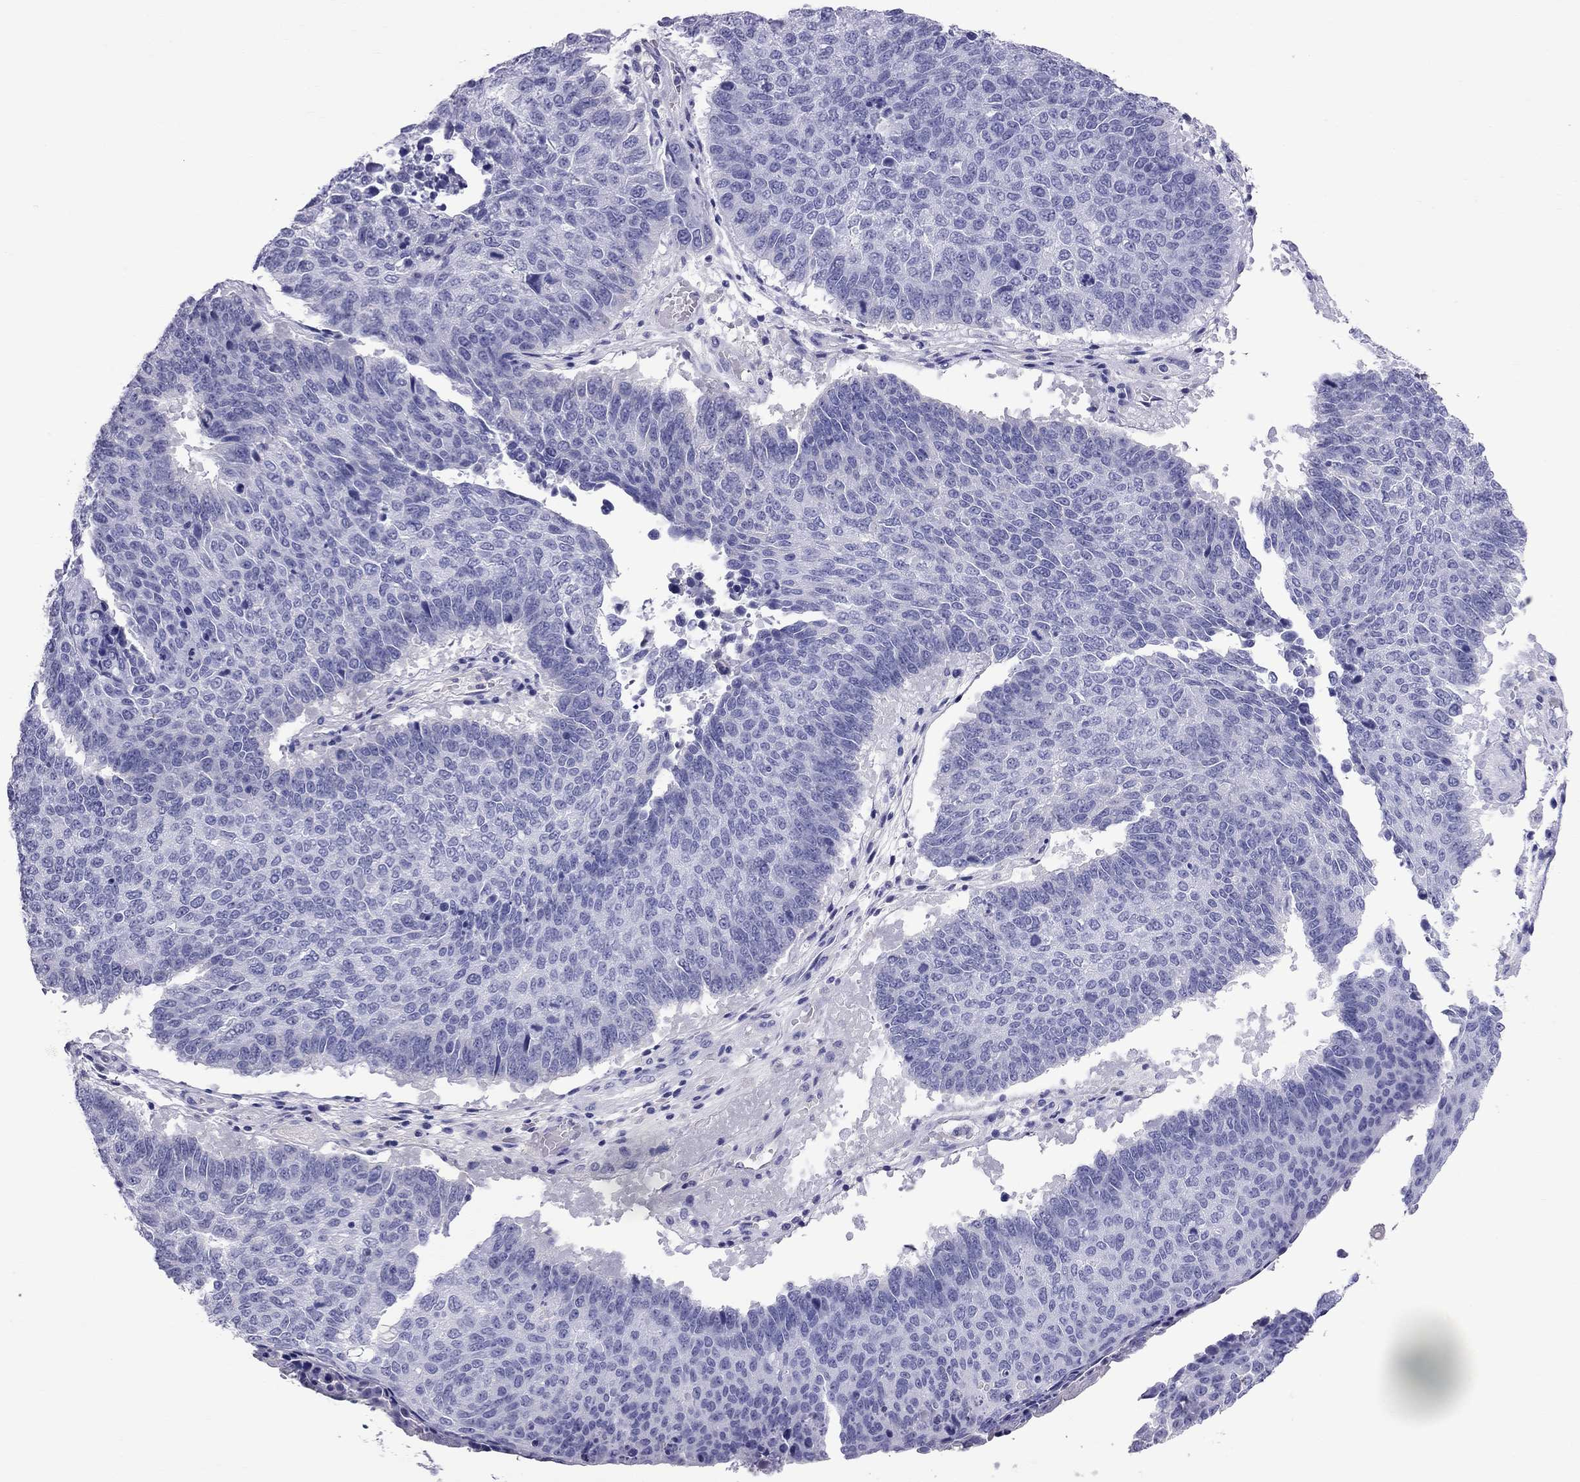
{"staining": {"intensity": "negative", "quantity": "none", "location": "none"}, "tissue": "lung cancer", "cell_type": "Tumor cells", "image_type": "cancer", "snomed": [{"axis": "morphology", "description": "Squamous cell carcinoma, NOS"}, {"axis": "topography", "description": "Lung"}], "caption": "Immunohistochemical staining of human lung cancer (squamous cell carcinoma) exhibits no significant staining in tumor cells.", "gene": "SCART1", "patient": {"sex": "male", "age": 73}}